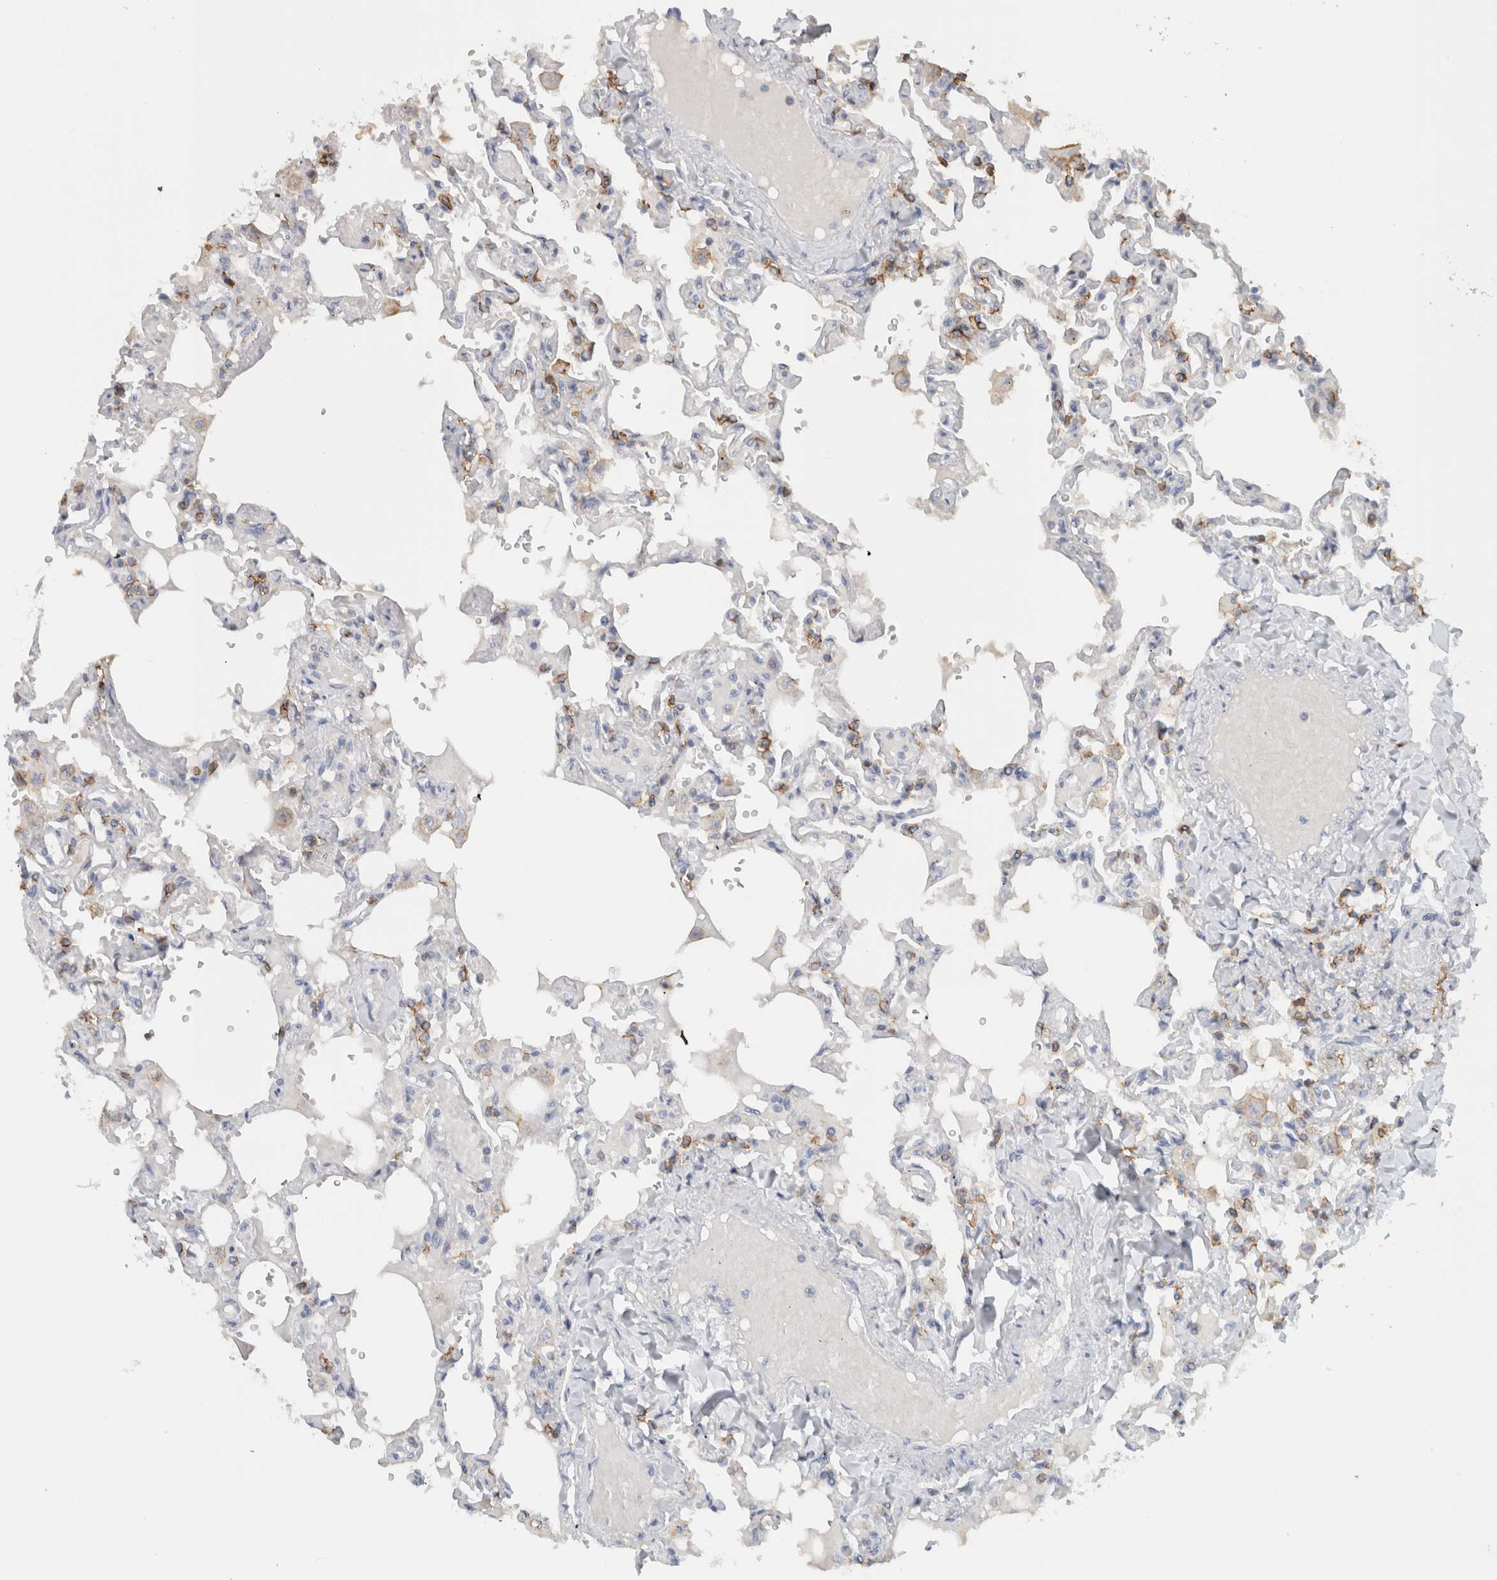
{"staining": {"intensity": "moderate", "quantity": "<25%", "location": "cytoplasmic/membranous"}, "tissue": "lung", "cell_type": "Alveolar cells", "image_type": "normal", "snomed": [{"axis": "morphology", "description": "Normal tissue, NOS"}, {"axis": "topography", "description": "Lung"}], "caption": "Immunohistochemistry image of benign lung: human lung stained using immunohistochemistry demonstrates low levels of moderate protein expression localized specifically in the cytoplasmic/membranous of alveolar cells, appearing as a cytoplasmic/membranous brown color.", "gene": "ERCC6L2", "patient": {"sex": "male", "age": 21}}